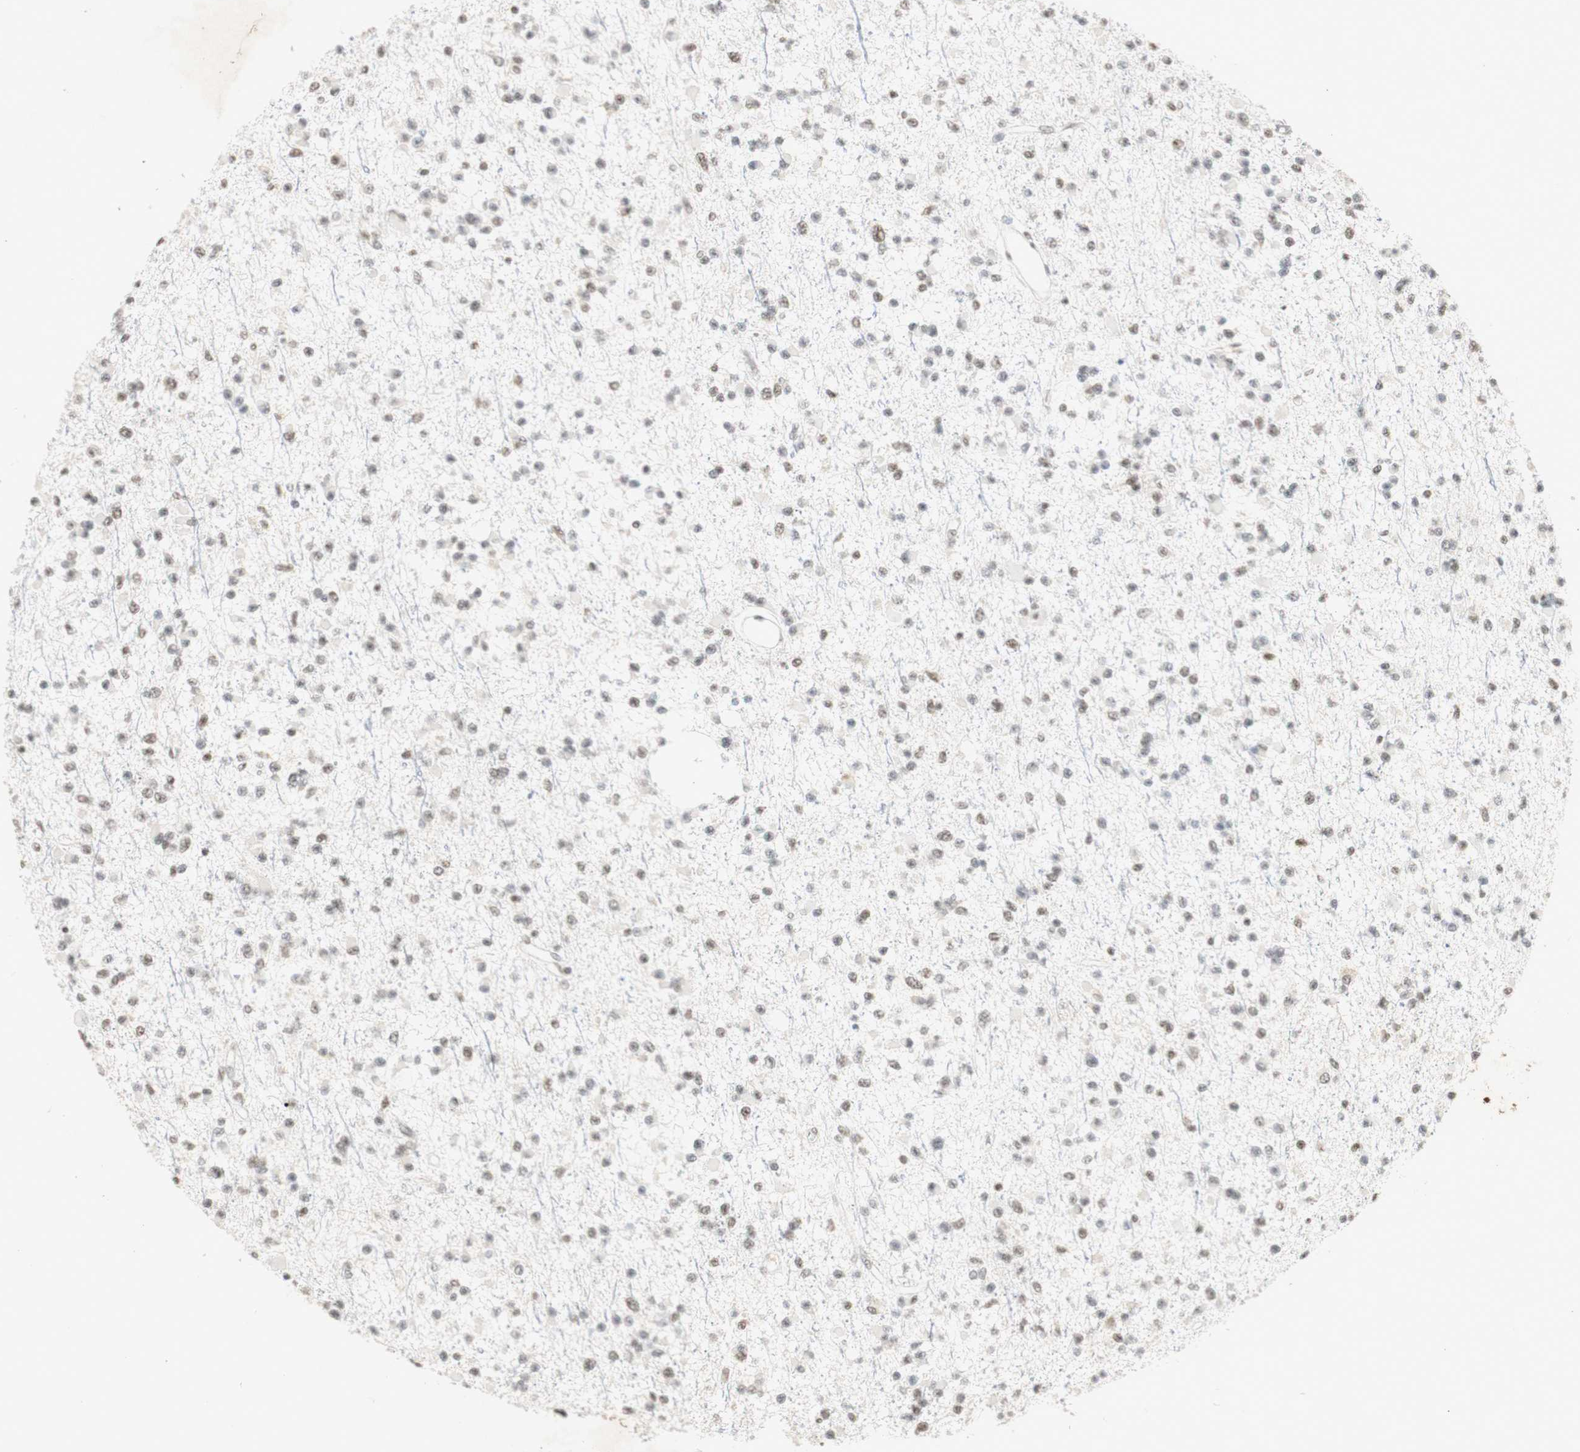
{"staining": {"intensity": "moderate", "quantity": ">75%", "location": "nuclear"}, "tissue": "glioma", "cell_type": "Tumor cells", "image_type": "cancer", "snomed": [{"axis": "morphology", "description": "Glioma, malignant, Low grade"}, {"axis": "topography", "description": "Brain"}], "caption": "This image reveals malignant glioma (low-grade) stained with IHC to label a protein in brown. The nuclear of tumor cells show moderate positivity for the protein. Nuclei are counter-stained blue.", "gene": "SNRPB", "patient": {"sex": "female", "age": 22}}